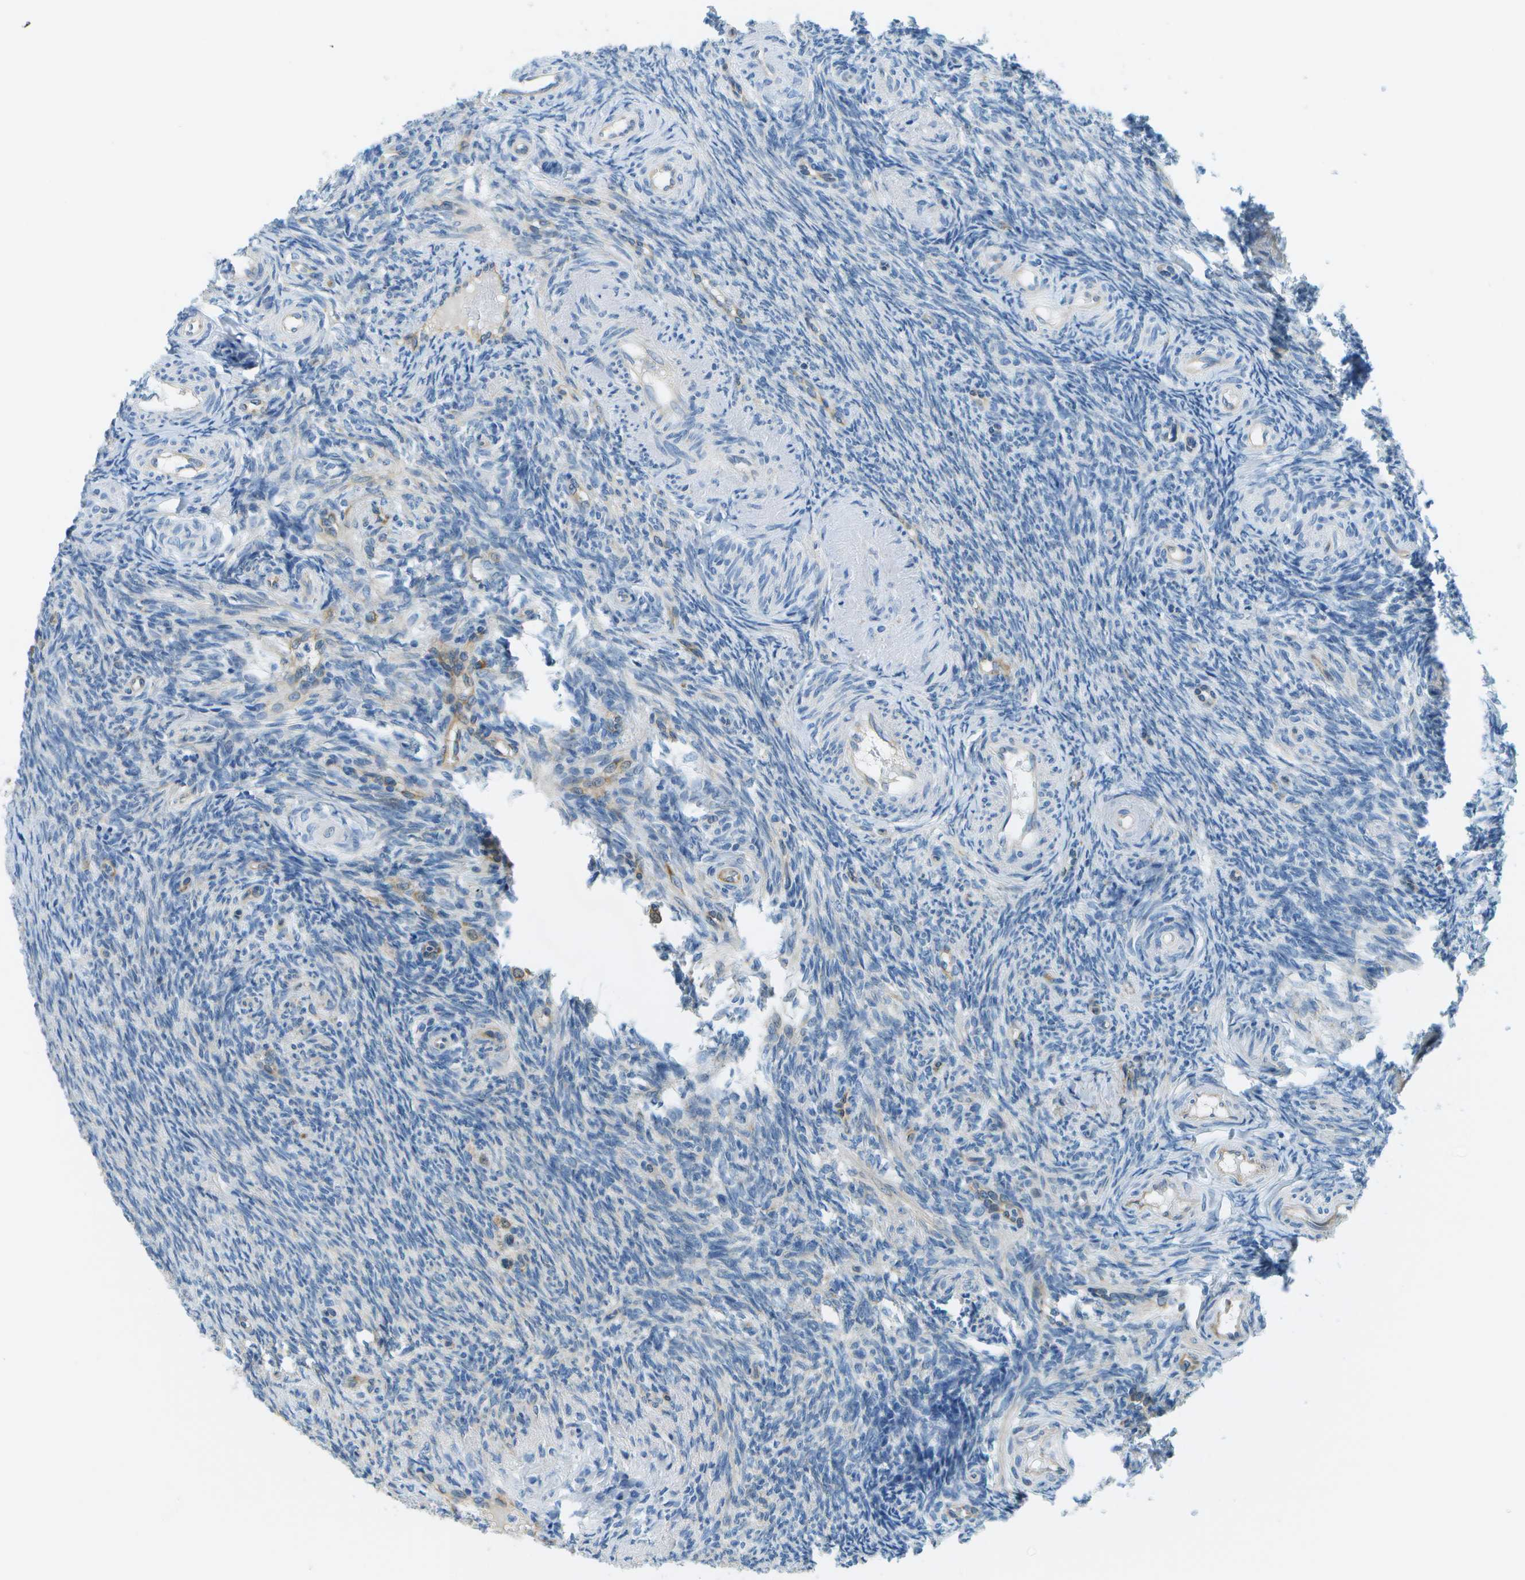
{"staining": {"intensity": "negative", "quantity": "none", "location": "none"}, "tissue": "ovary", "cell_type": "Follicle cells", "image_type": "normal", "snomed": [{"axis": "morphology", "description": "Normal tissue, NOS"}, {"axis": "topography", "description": "Ovary"}], "caption": "This image is of normal ovary stained with immunohistochemistry to label a protein in brown with the nuclei are counter-stained blue. There is no expression in follicle cells.", "gene": "PTGIS", "patient": {"sex": "female", "age": 41}}